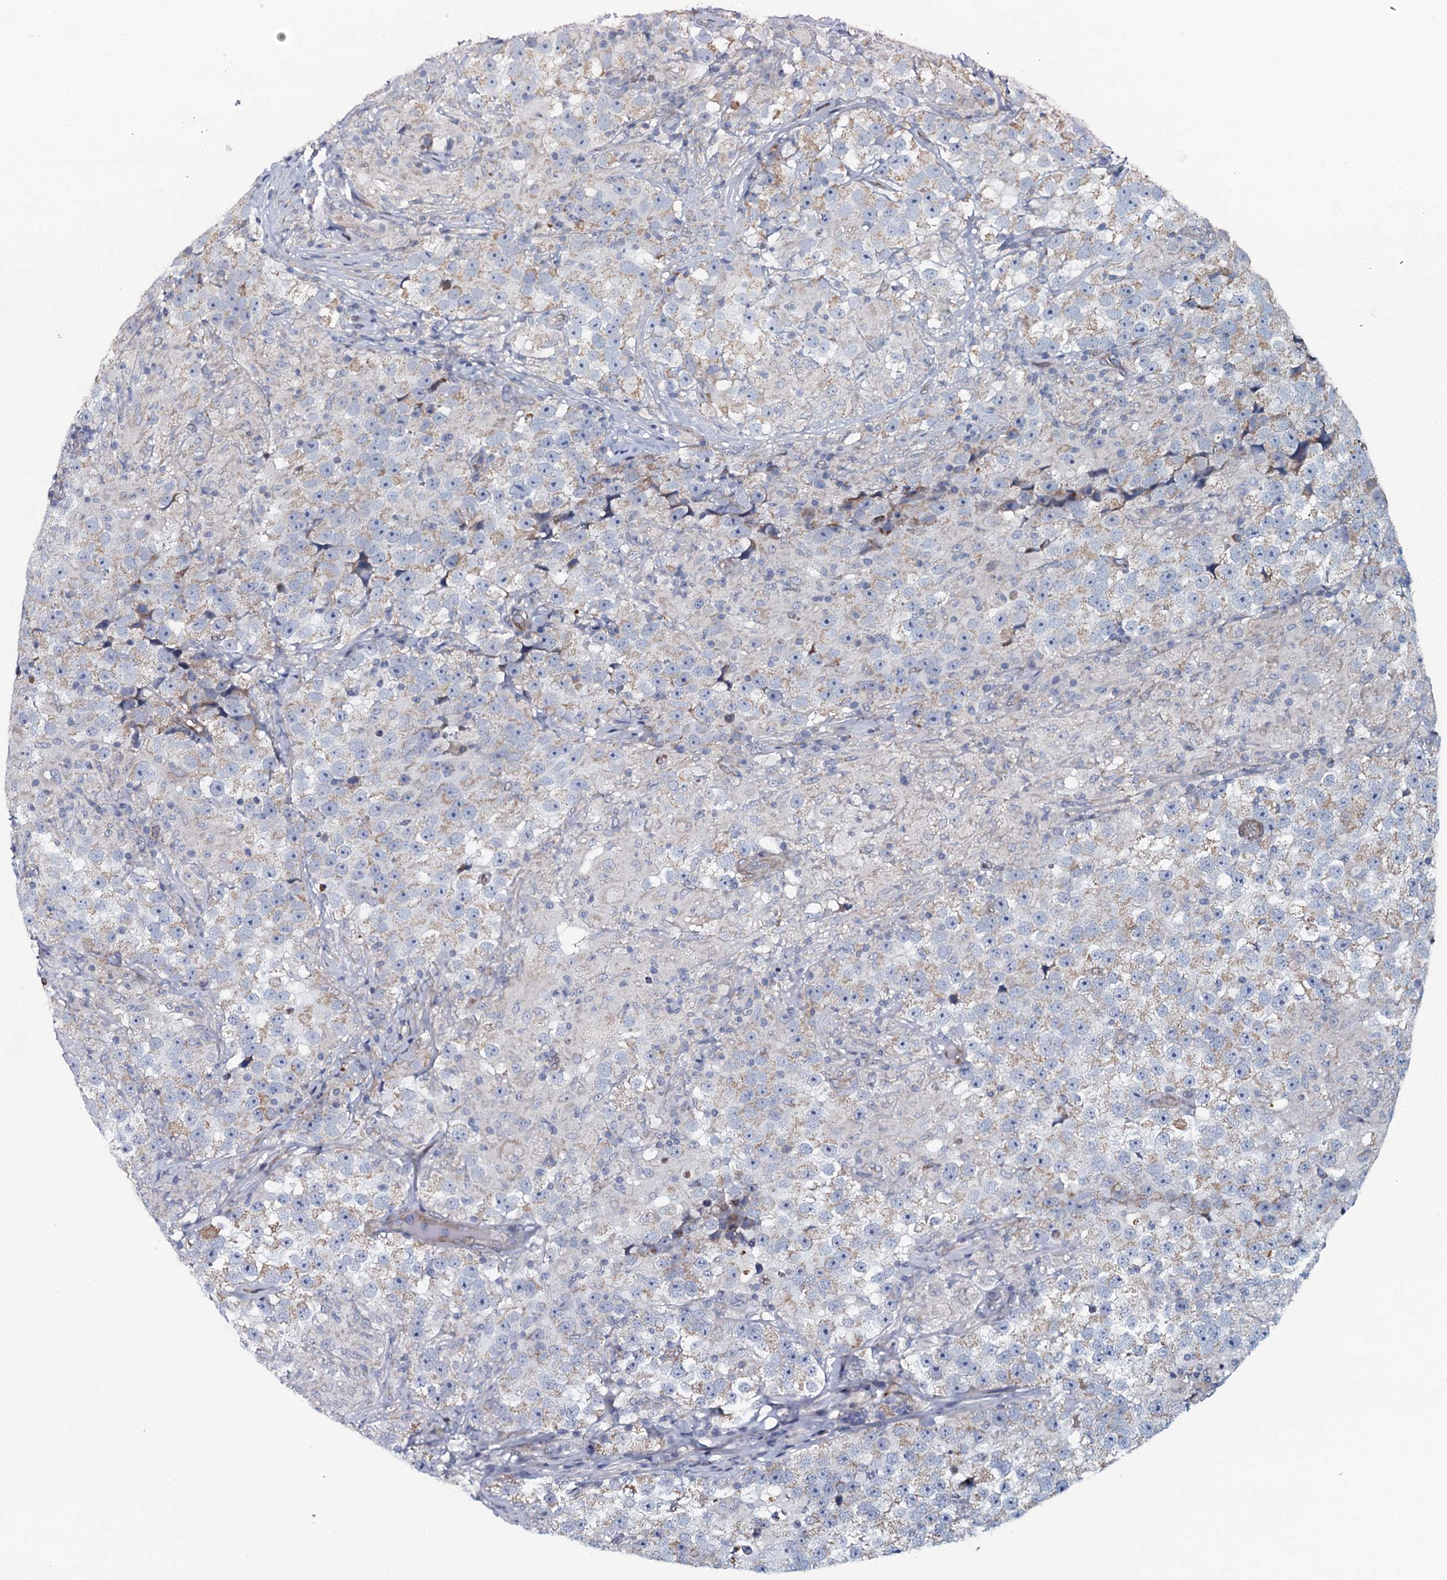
{"staining": {"intensity": "negative", "quantity": "none", "location": "none"}, "tissue": "testis cancer", "cell_type": "Tumor cells", "image_type": "cancer", "snomed": [{"axis": "morphology", "description": "Seminoma, NOS"}, {"axis": "topography", "description": "Testis"}], "caption": "Image shows no significant protein expression in tumor cells of testis cancer.", "gene": "KCTD4", "patient": {"sex": "male", "age": 46}}